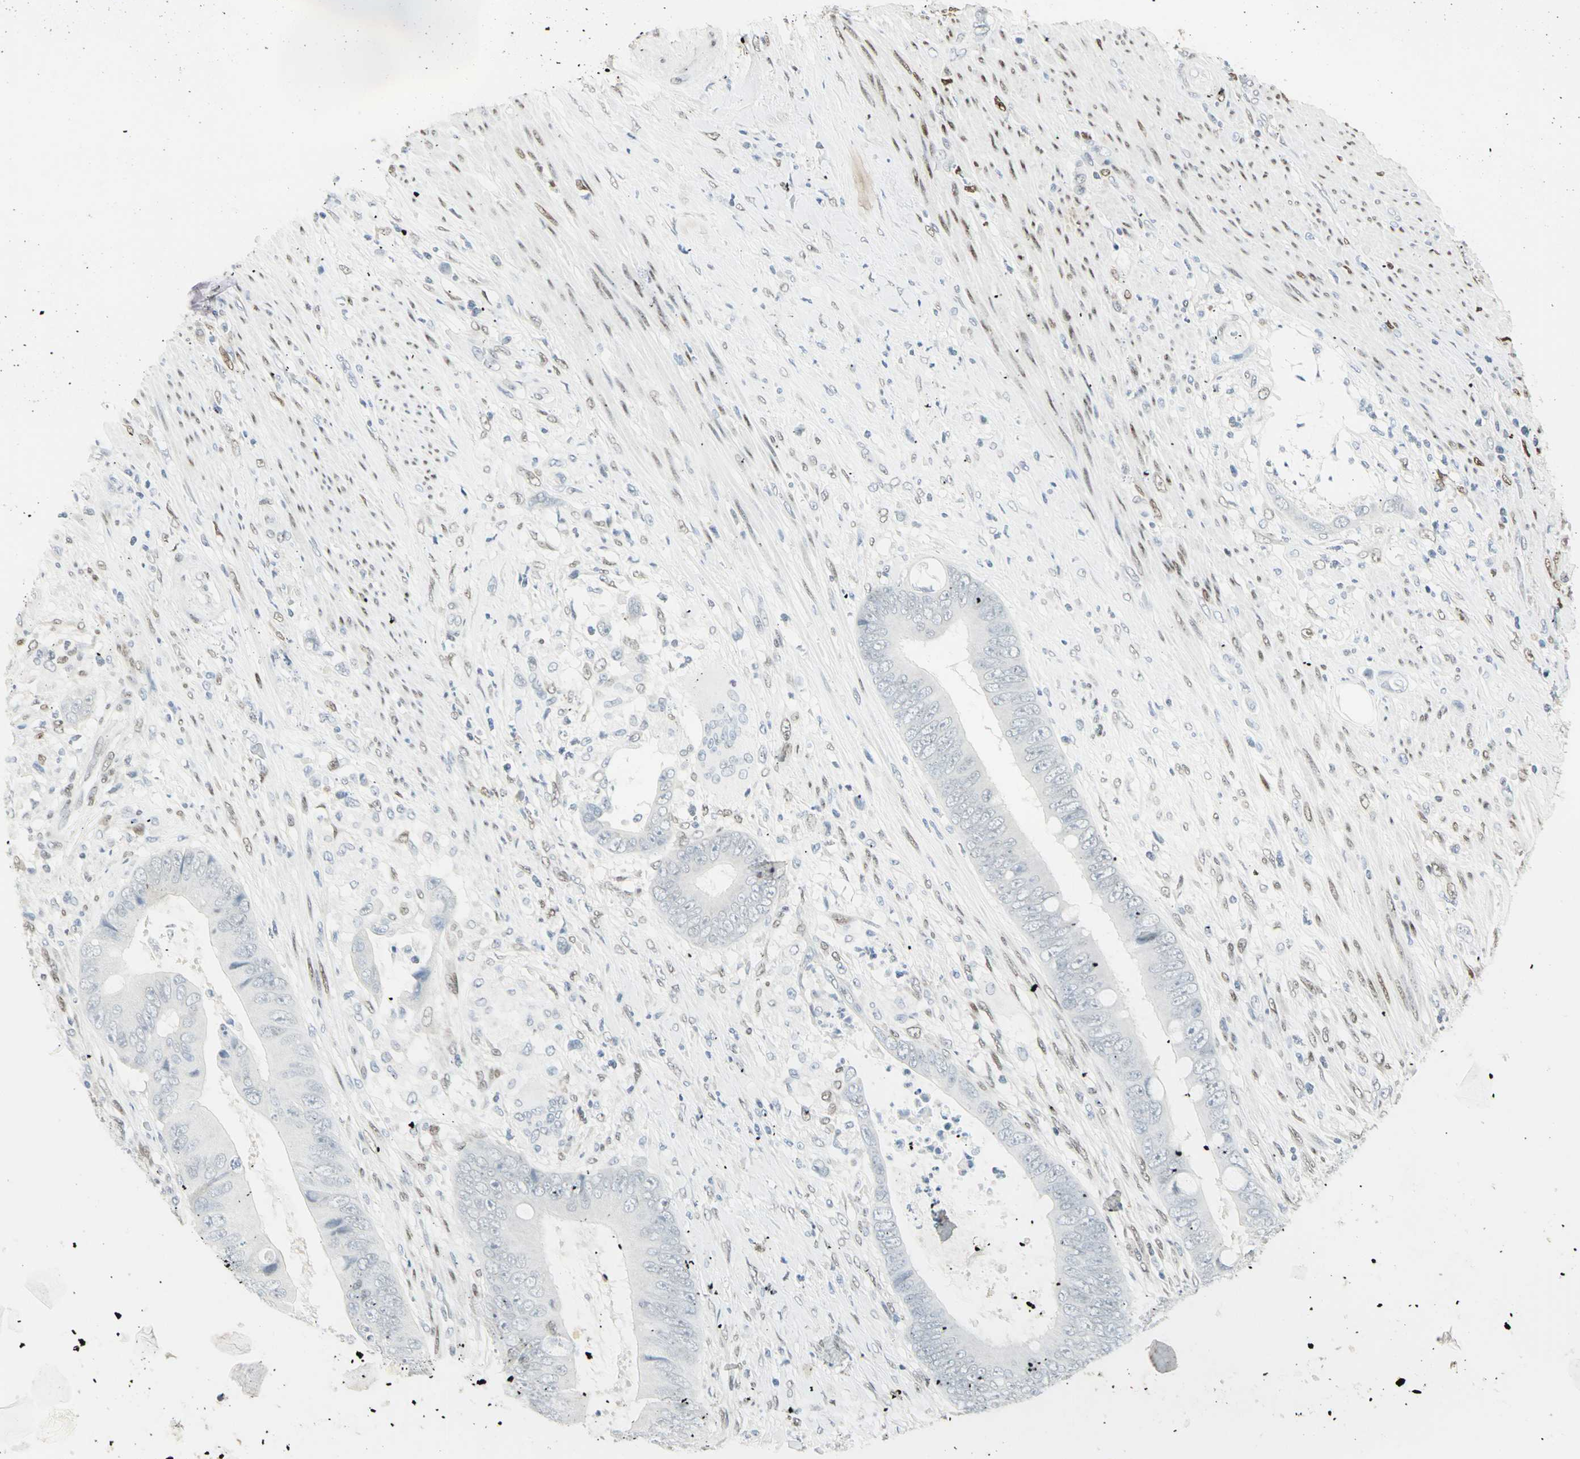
{"staining": {"intensity": "negative", "quantity": "none", "location": "none"}, "tissue": "colorectal cancer", "cell_type": "Tumor cells", "image_type": "cancer", "snomed": [{"axis": "morphology", "description": "Adenocarcinoma, NOS"}, {"axis": "topography", "description": "Rectum"}], "caption": "DAB (3,3'-diaminobenzidine) immunohistochemical staining of human colorectal adenocarcinoma reveals no significant staining in tumor cells.", "gene": "MEIS2", "patient": {"sex": "female", "age": 77}}